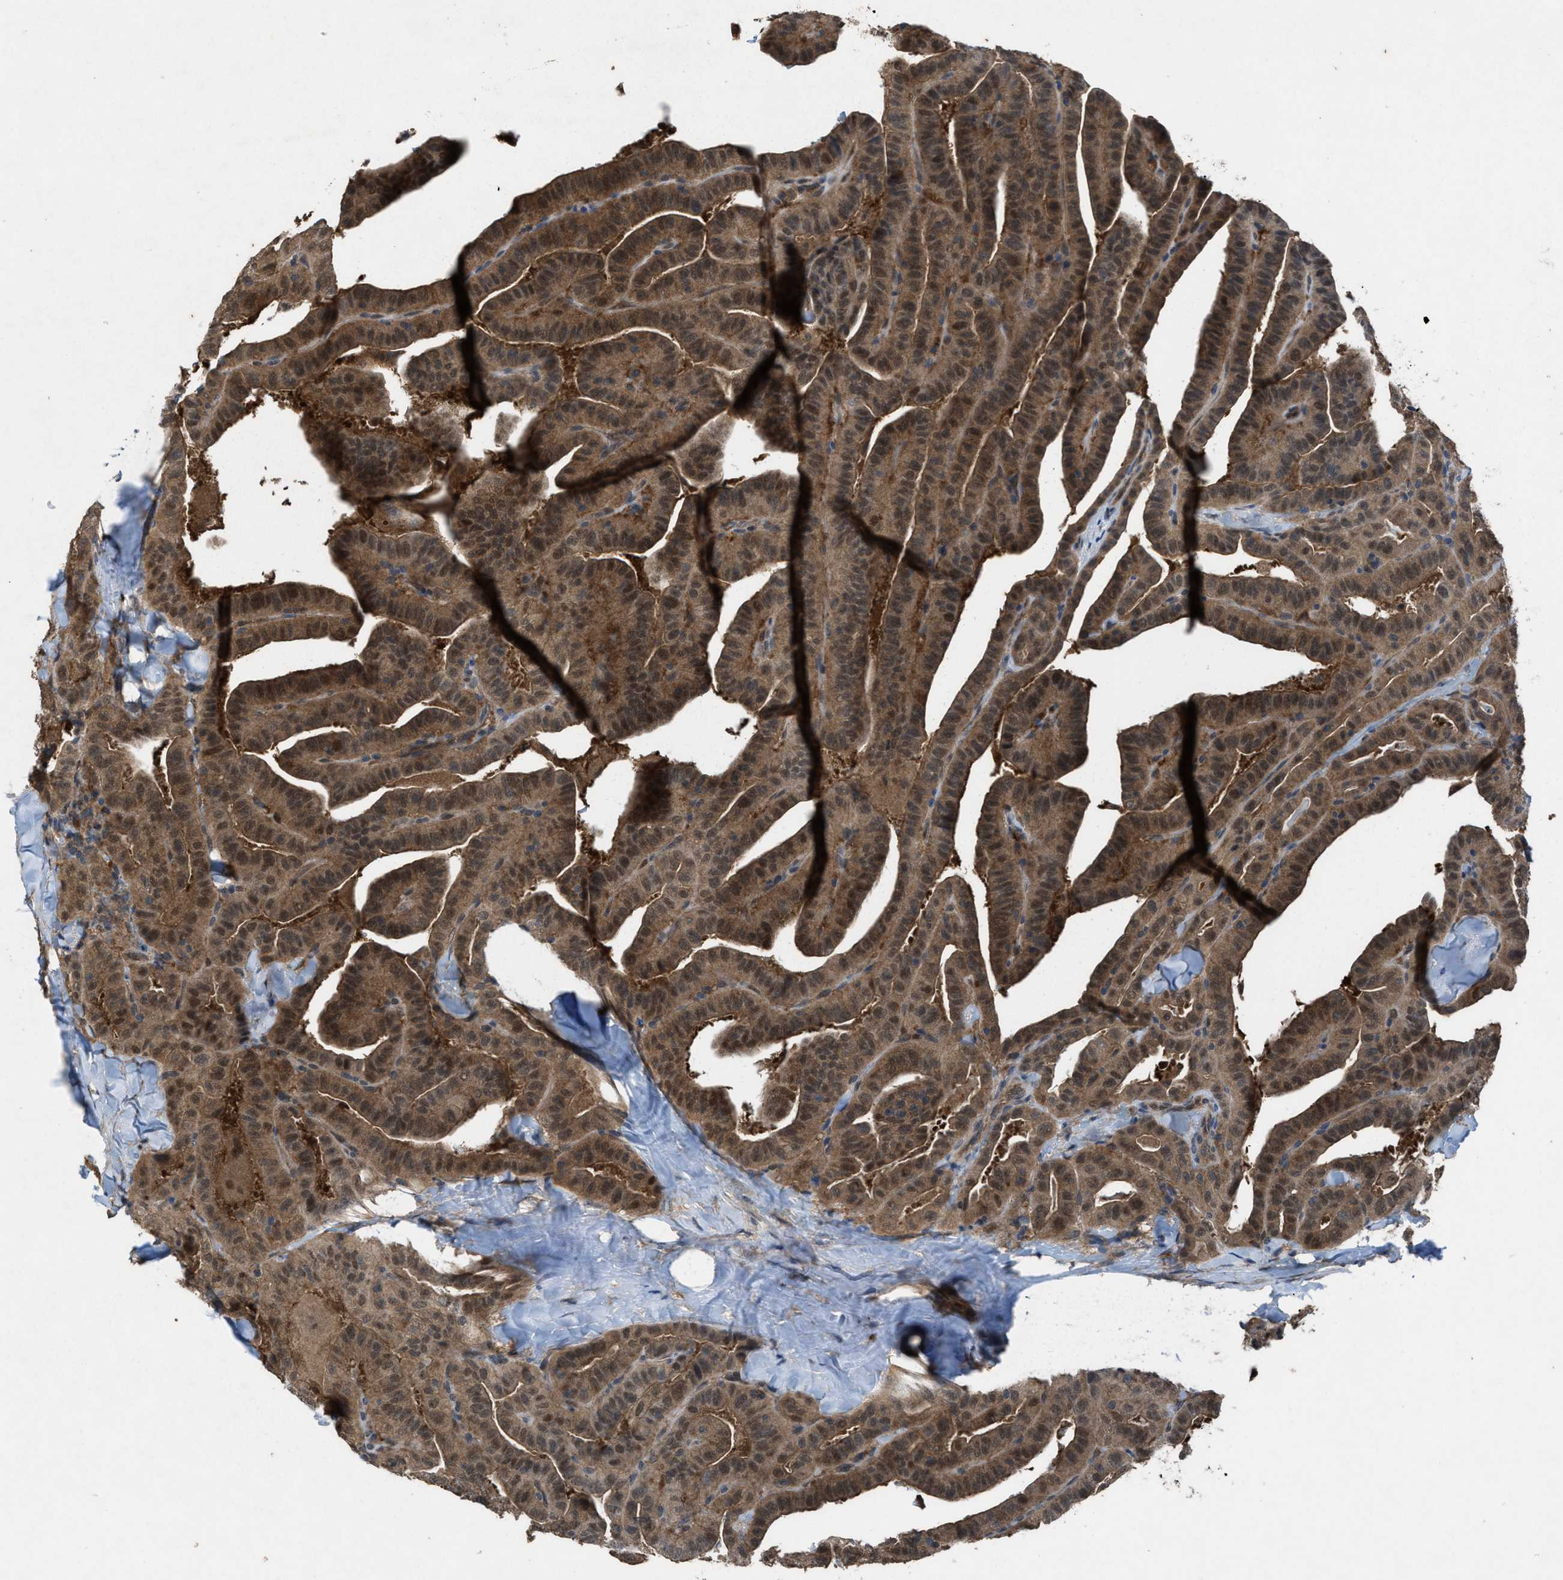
{"staining": {"intensity": "moderate", "quantity": ">75%", "location": "cytoplasmic/membranous,nuclear"}, "tissue": "thyroid cancer", "cell_type": "Tumor cells", "image_type": "cancer", "snomed": [{"axis": "morphology", "description": "Papillary adenocarcinoma, NOS"}, {"axis": "topography", "description": "Thyroid gland"}], "caption": "Thyroid cancer stained with a protein marker exhibits moderate staining in tumor cells.", "gene": "PLAA", "patient": {"sex": "male", "age": 77}}